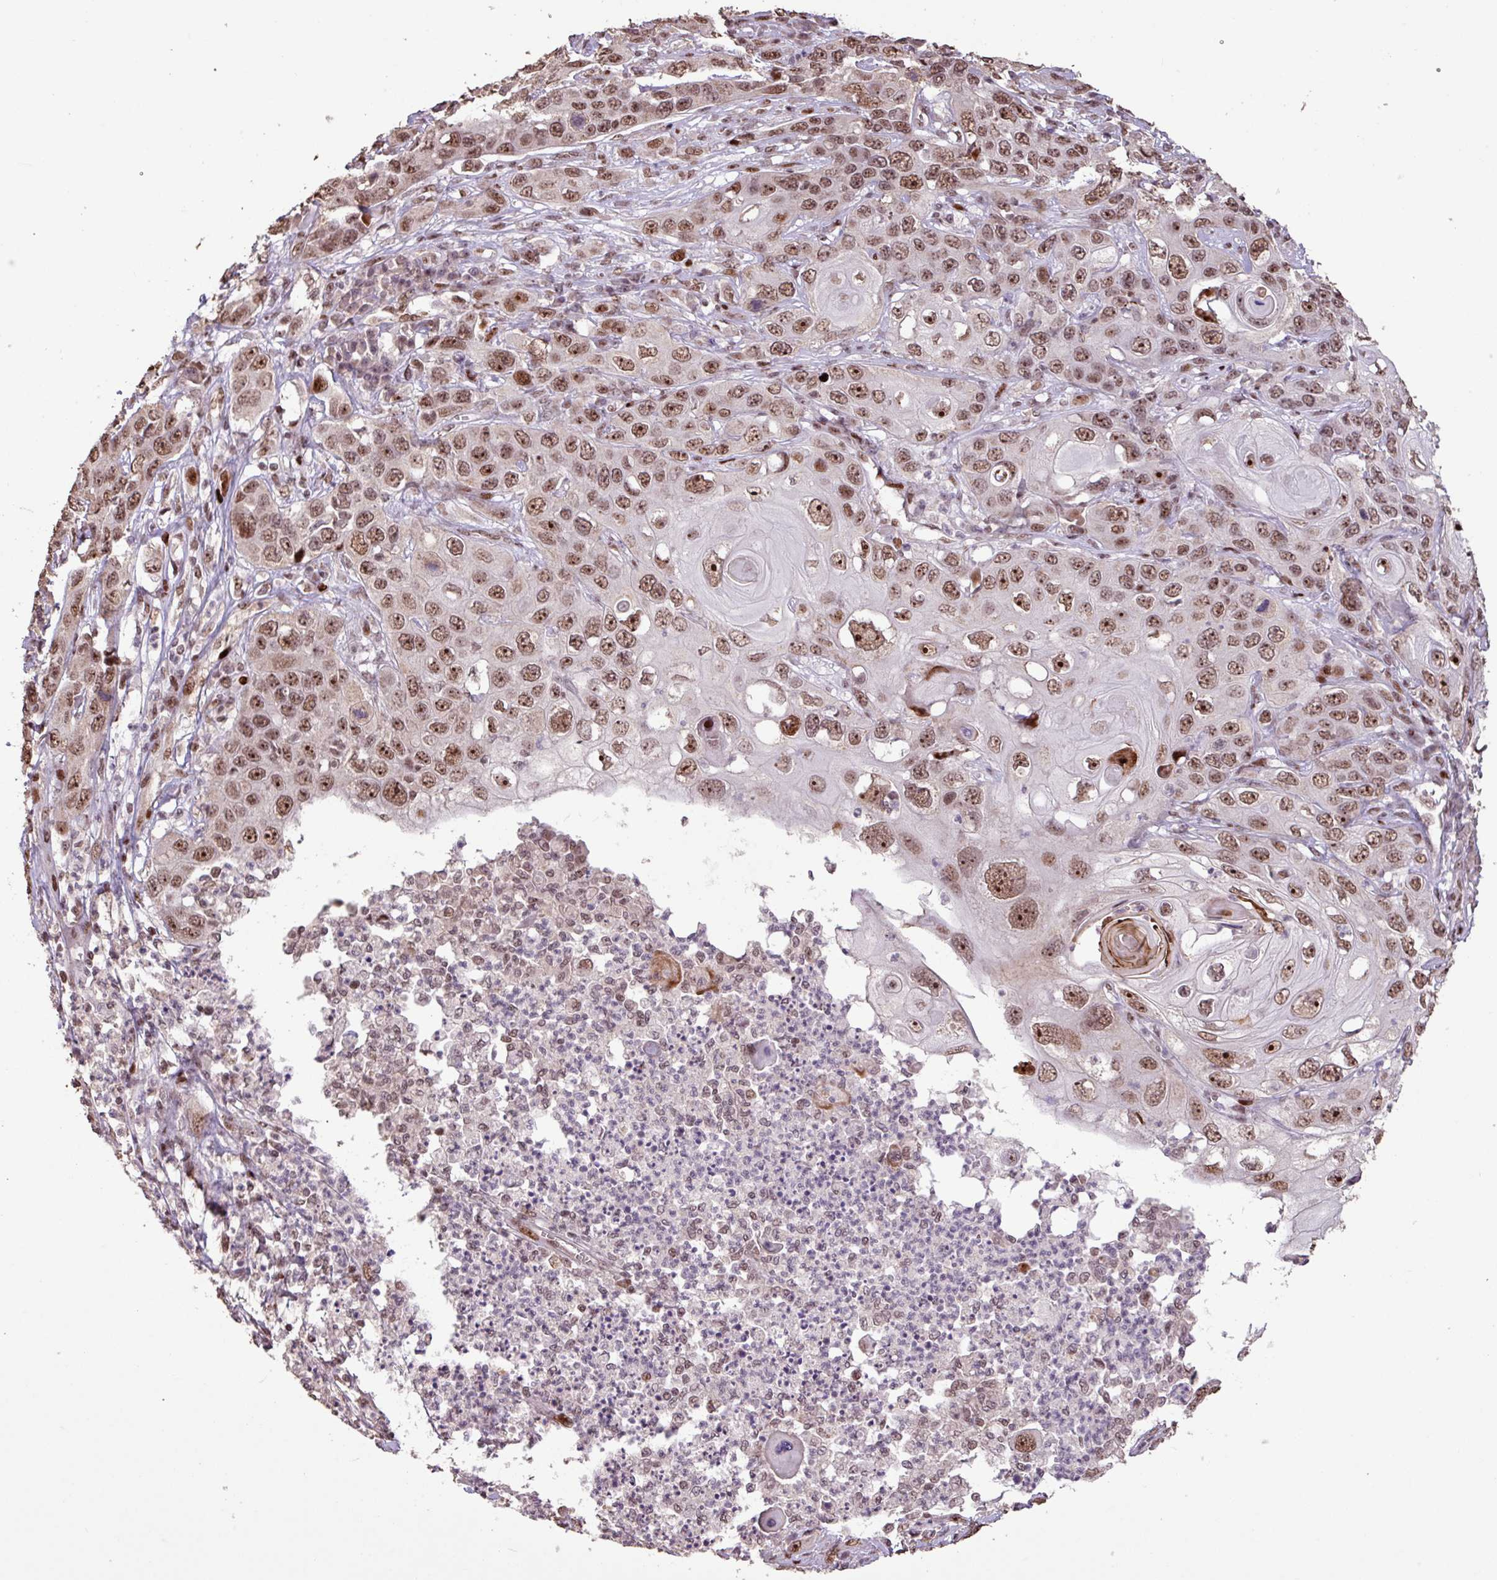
{"staining": {"intensity": "moderate", "quantity": ">75%", "location": "nuclear"}, "tissue": "skin cancer", "cell_type": "Tumor cells", "image_type": "cancer", "snomed": [{"axis": "morphology", "description": "Squamous cell carcinoma, NOS"}, {"axis": "topography", "description": "Skin"}], "caption": "IHC of skin cancer displays medium levels of moderate nuclear positivity in about >75% of tumor cells. (Brightfield microscopy of DAB IHC at high magnification).", "gene": "ZNF709", "patient": {"sex": "male", "age": 55}}